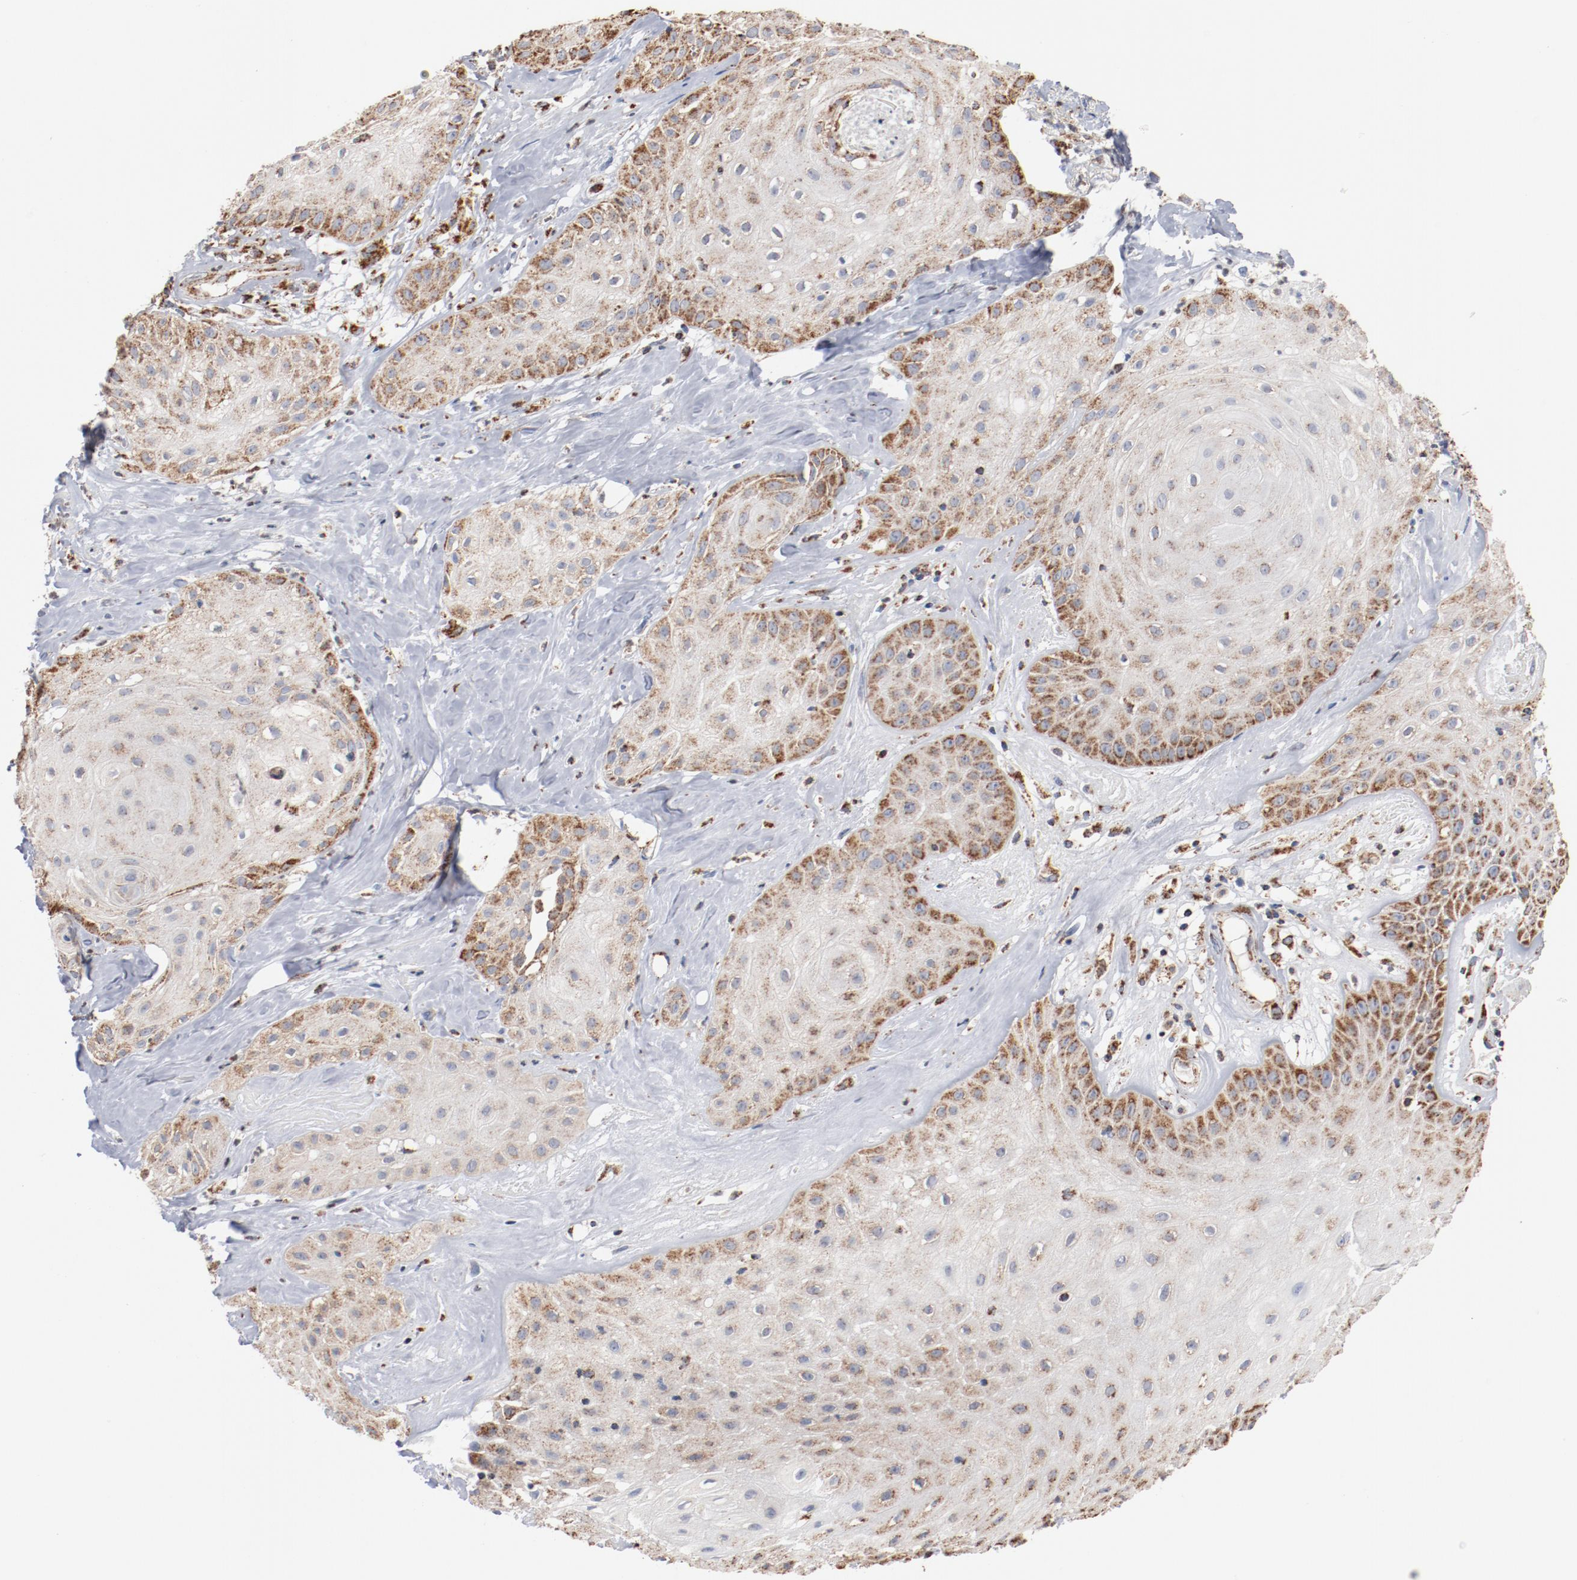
{"staining": {"intensity": "moderate", "quantity": "25%-75%", "location": "cytoplasmic/membranous"}, "tissue": "skin cancer", "cell_type": "Tumor cells", "image_type": "cancer", "snomed": [{"axis": "morphology", "description": "Squamous cell carcinoma, NOS"}, {"axis": "topography", "description": "Skin"}], "caption": "High-power microscopy captured an immunohistochemistry histopathology image of squamous cell carcinoma (skin), revealing moderate cytoplasmic/membranous positivity in about 25%-75% of tumor cells.", "gene": "NDUFS4", "patient": {"sex": "male", "age": 65}}